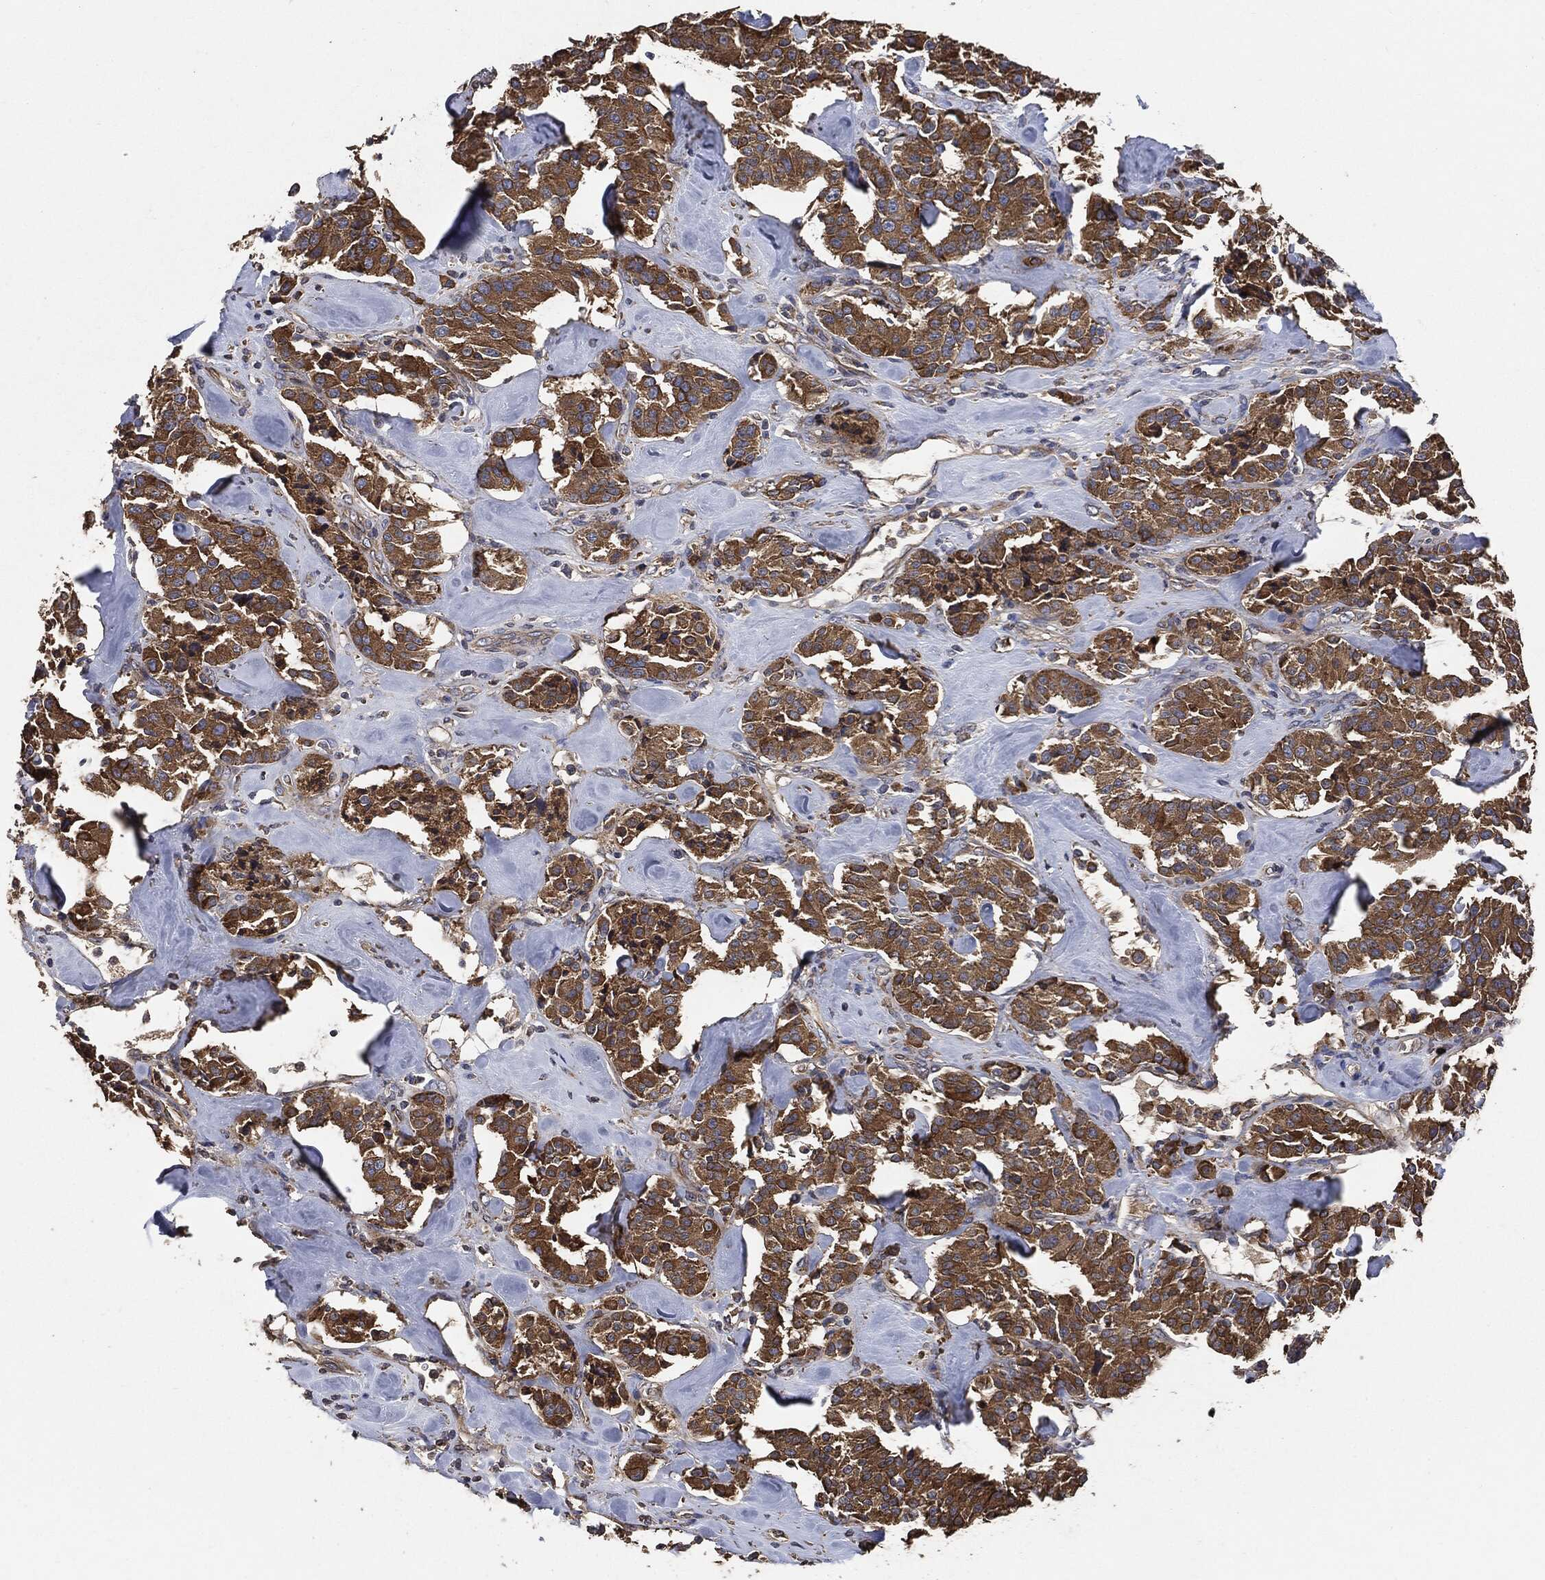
{"staining": {"intensity": "strong", "quantity": ">75%", "location": "cytoplasmic/membranous"}, "tissue": "carcinoid", "cell_type": "Tumor cells", "image_type": "cancer", "snomed": [{"axis": "morphology", "description": "Carcinoid, malignant, NOS"}, {"axis": "topography", "description": "Pancreas"}], "caption": "High-magnification brightfield microscopy of malignant carcinoid stained with DAB (brown) and counterstained with hematoxylin (blue). tumor cells exhibit strong cytoplasmic/membranous staining is seen in approximately>75% of cells.", "gene": "STK3", "patient": {"sex": "male", "age": 41}}